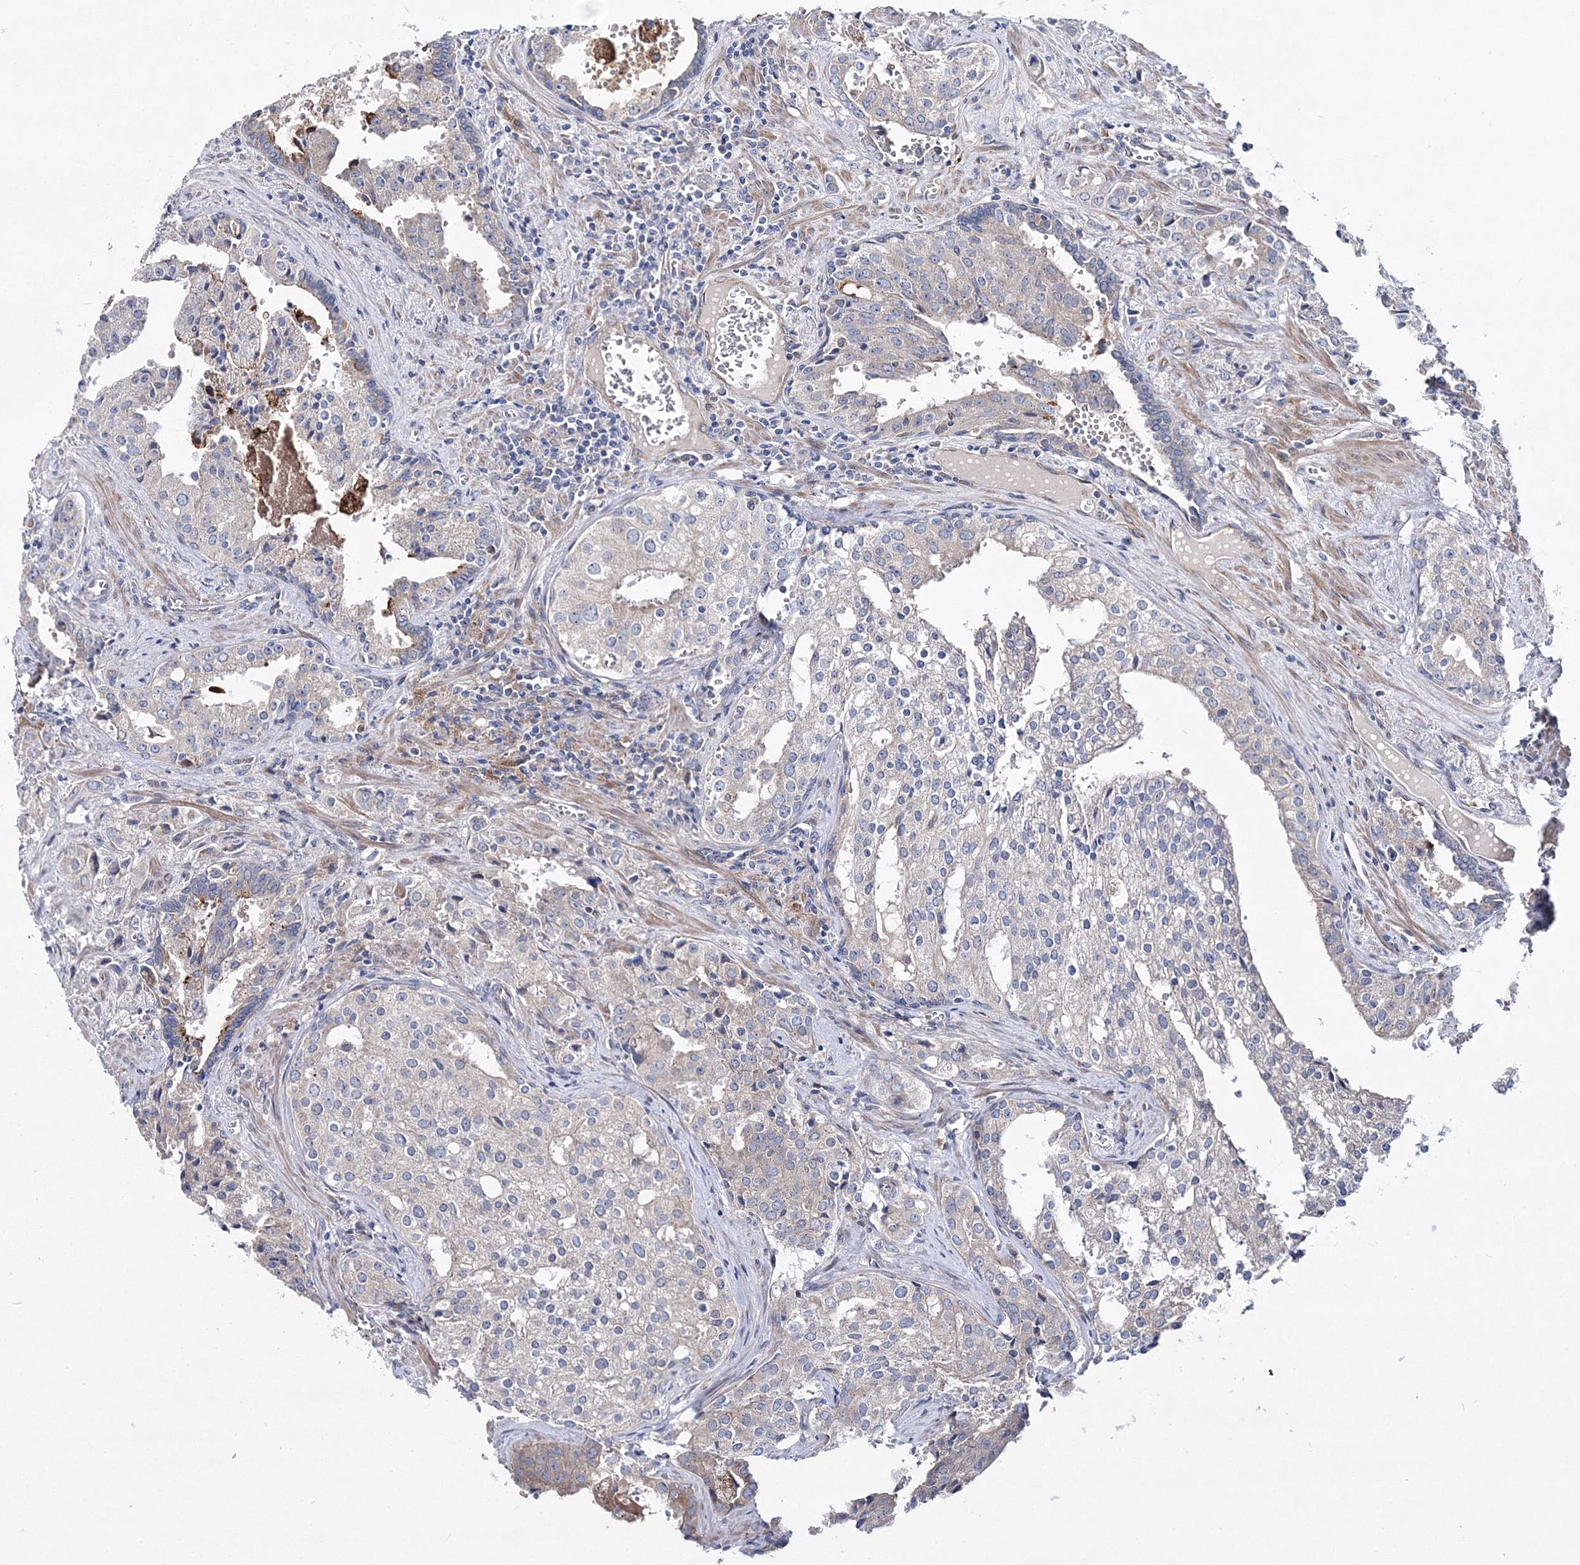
{"staining": {"intensity": "negative", "quantity": "none", "location": "none"}, "tissue": "prostate cancer", "cell_type": "Tumor cells", "image_type": "cancer", "snomed": [{"axis": "morphology", "description": "Adenocarcinoma, High grade"}, {"axis": "topography", "description": "Prostate"}], "caption": "There is no significant staining in tumor cells of high-grade adenocarcinoma (prostate). The staining is performed using DAB (3,3'-diaminobenzidine) brown chromogen with nuclei counter-stained in using hematoxylin.", "gene": "ARHGAP32", "patient": {"sex": "male", "age": 68}}